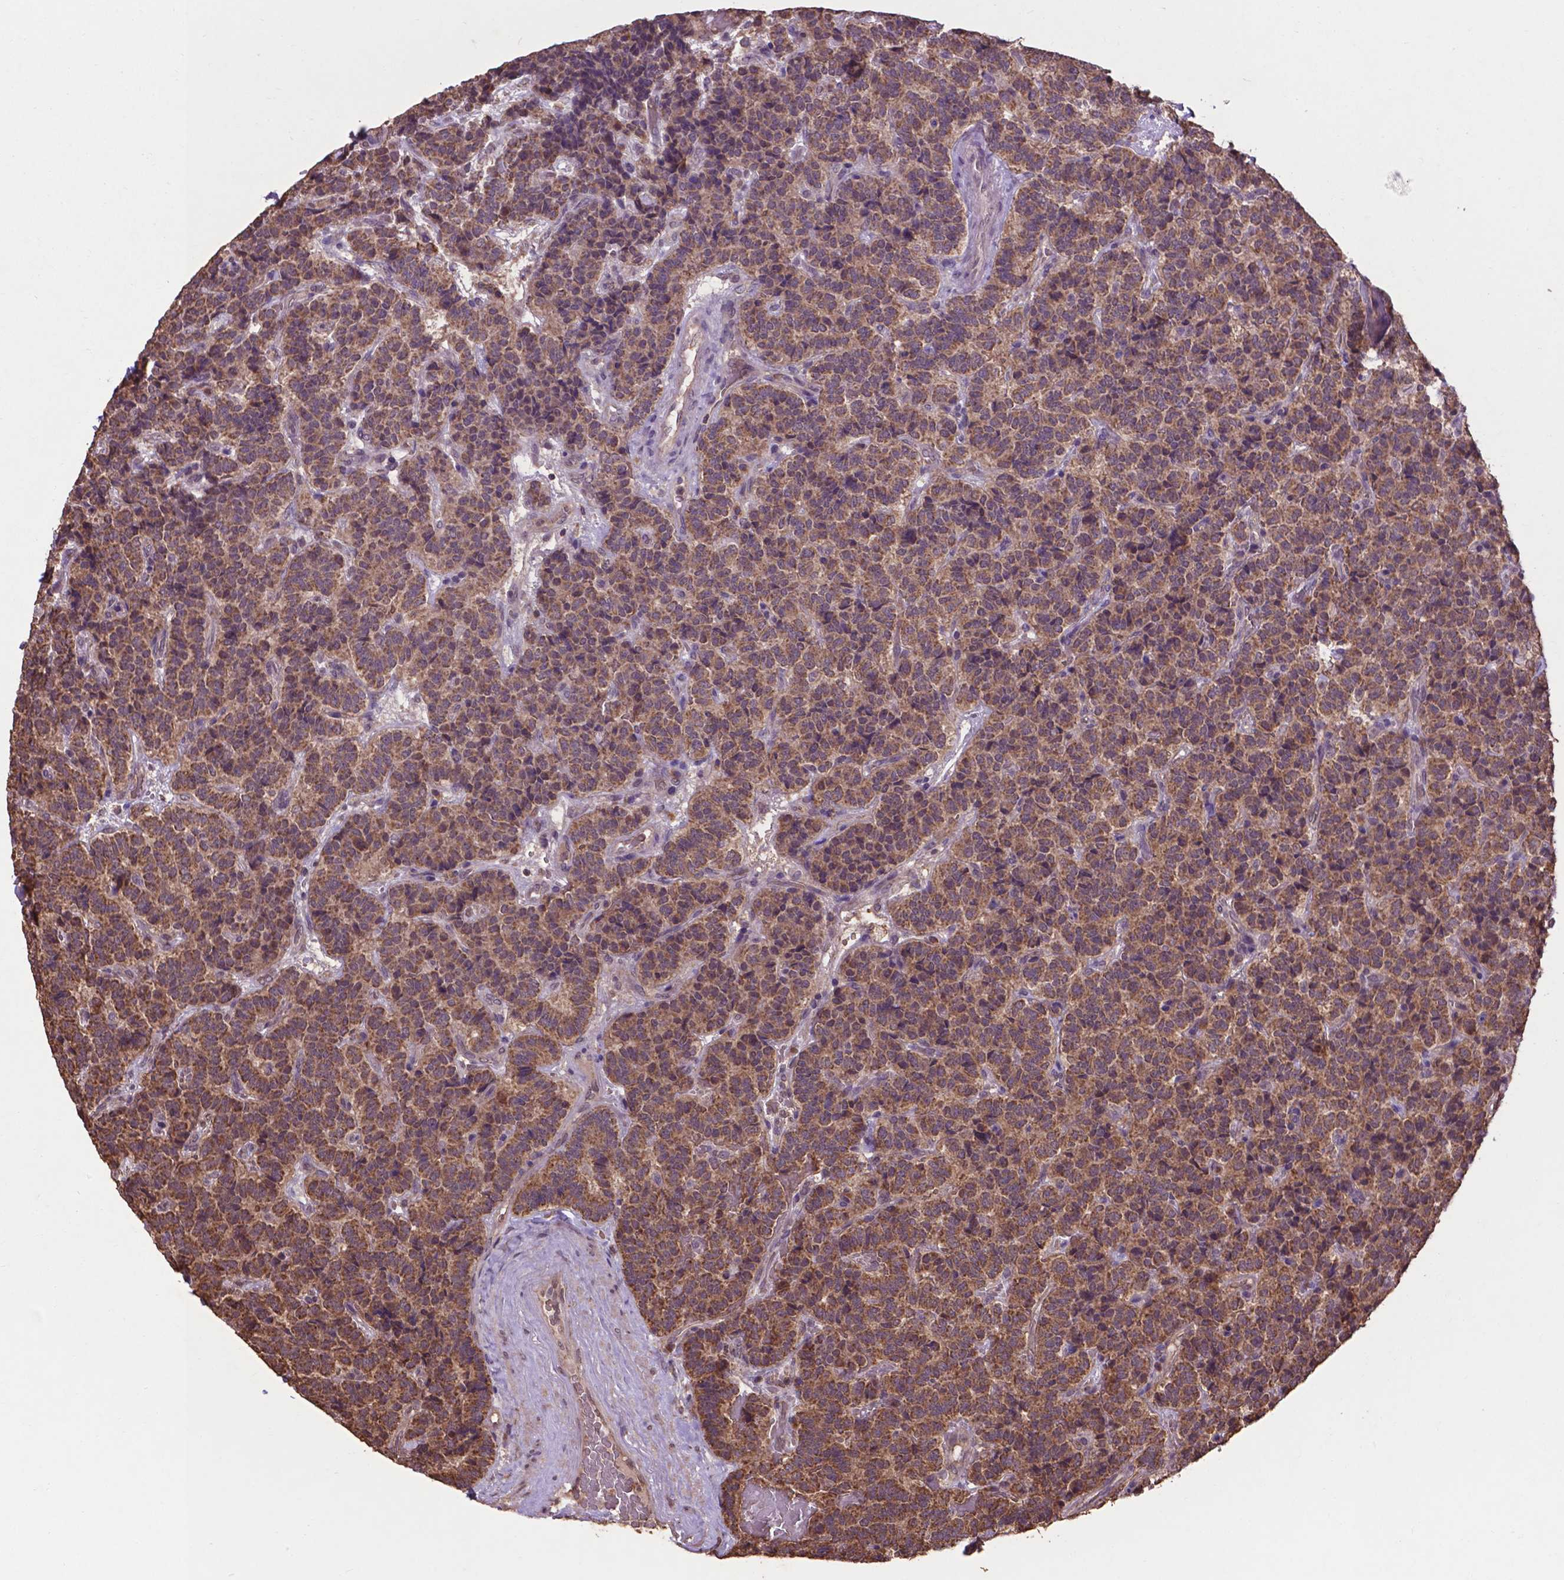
{"staining": {"intensity": "moderate", "quantity": ">75%", "location": "cytoplasmic/membranous"}, "tissue": "carcinoid", "cell_type": "Tumor cells", "image_type": "cancer", "snomed": [{"axis": "morphology", "description": "Carcinoid, malignant, NOS"}, {"axis": "topography", "description": "Pancreas"}], "caption": "IHC image of neoplastic tissue: human carcinoid stained using IHC displays medium levels of moderate protein expression localized specifically in the cytoplasmic/membranous of tumor cells, appearing as a cytoplasmic/membranous brown color.", "gene": "DCAF1", "patient": {"sex": "male", "age": 36}}